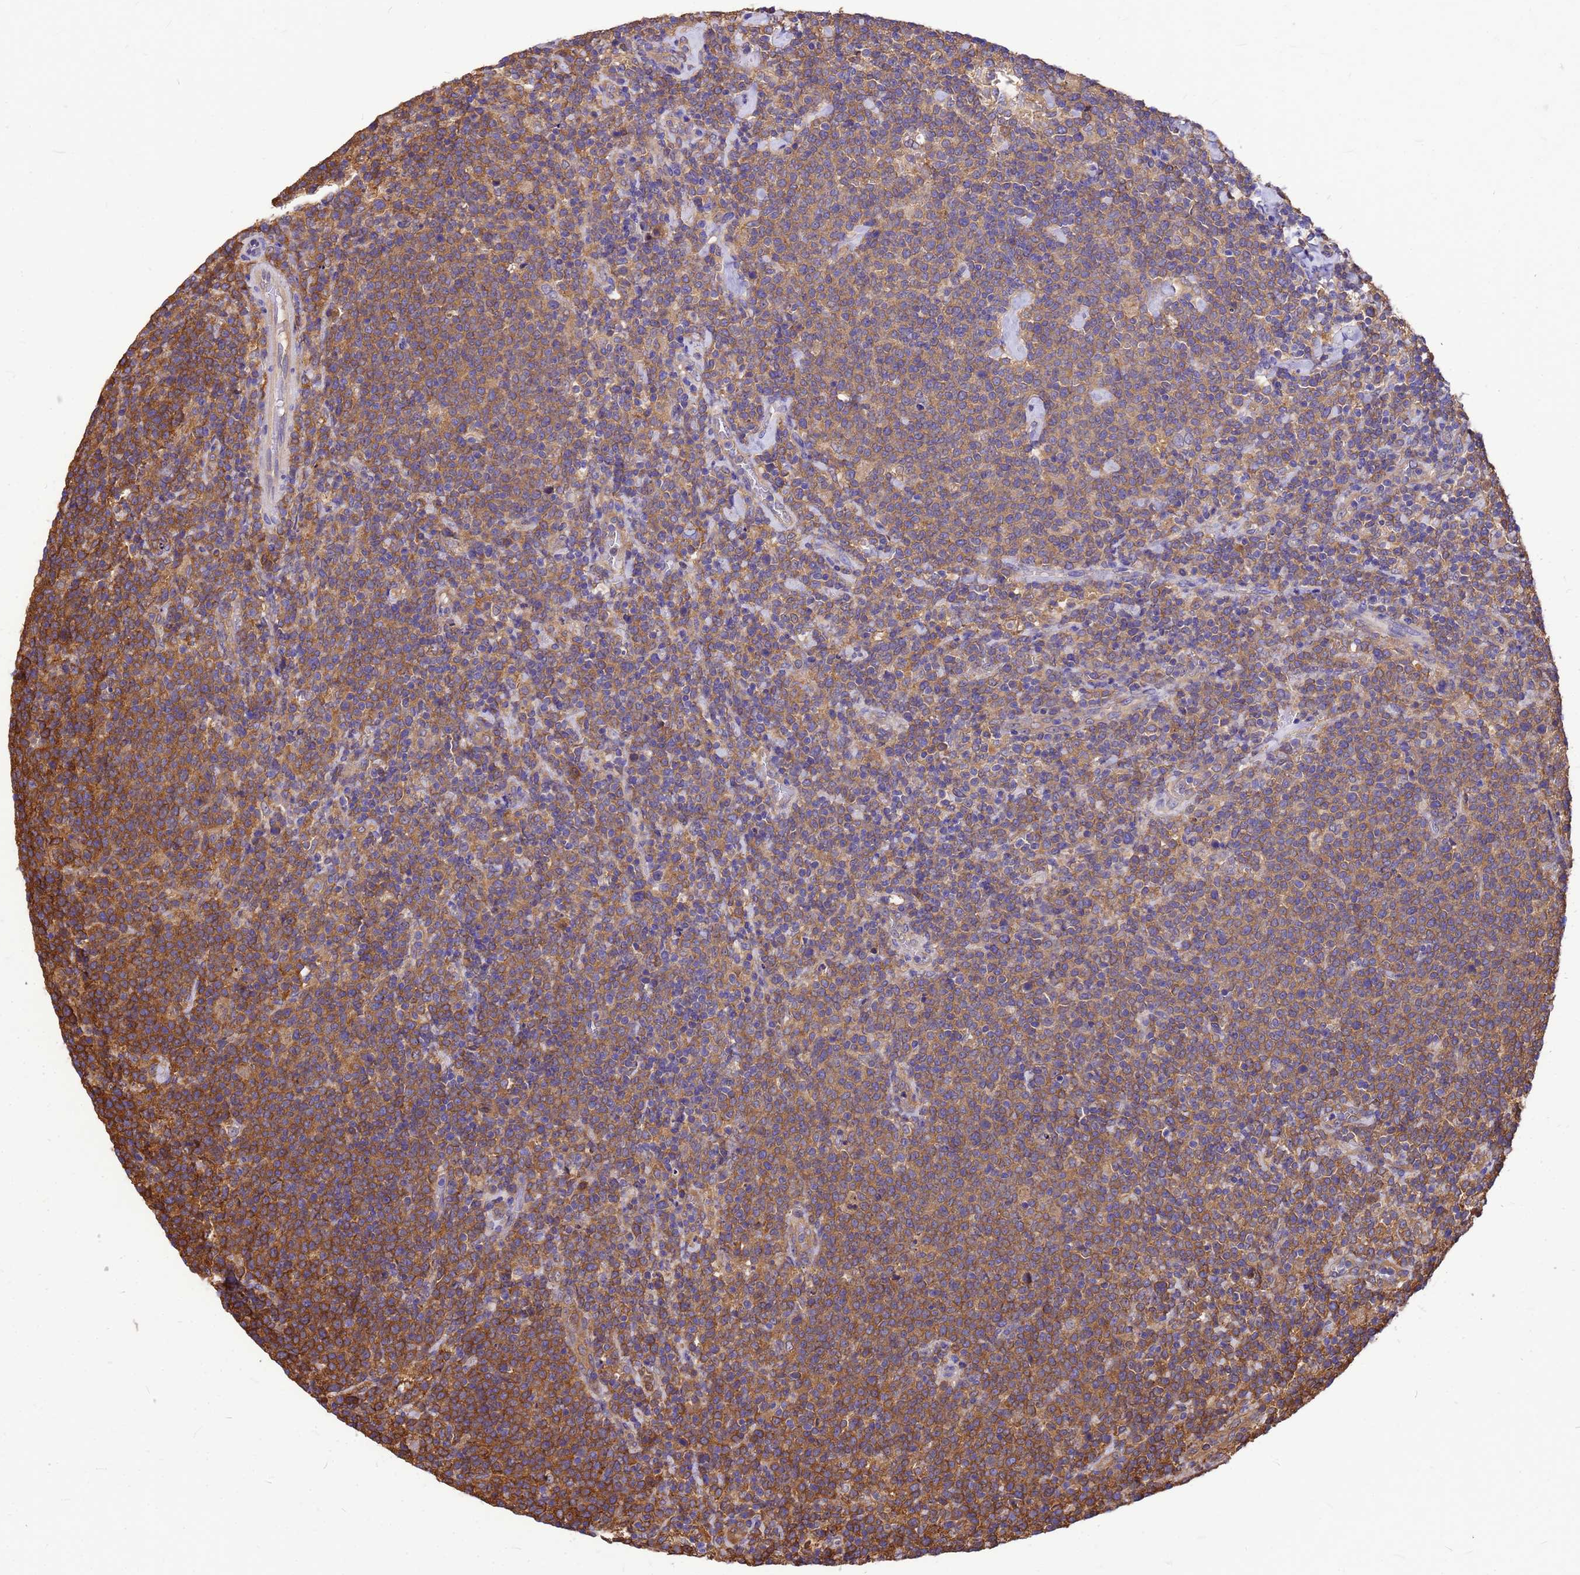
{"staining": {"intensity": "moderate", "quantity": "25%-75%", "location": "cytoplasmic/membranous"}, "tissue": "lymphoma", "cell_type": "Tumor cells", "image_type": "cancer", "snomed": [{"axis": "morphology", "description": "Malignant lymphoma, non-Hodgkin's type, High grade"}, {"axis": "topography", "description": "Lymph node"}], "caption": "A high-resolution photomicrograph shows IHC staining of lymphoma, which reveals moderate cytoplasmic/membranous staining in approximately 25%-75% of tumor cells.", "gene": "GID4", "patient": {"sex": "male", "age": 61}}